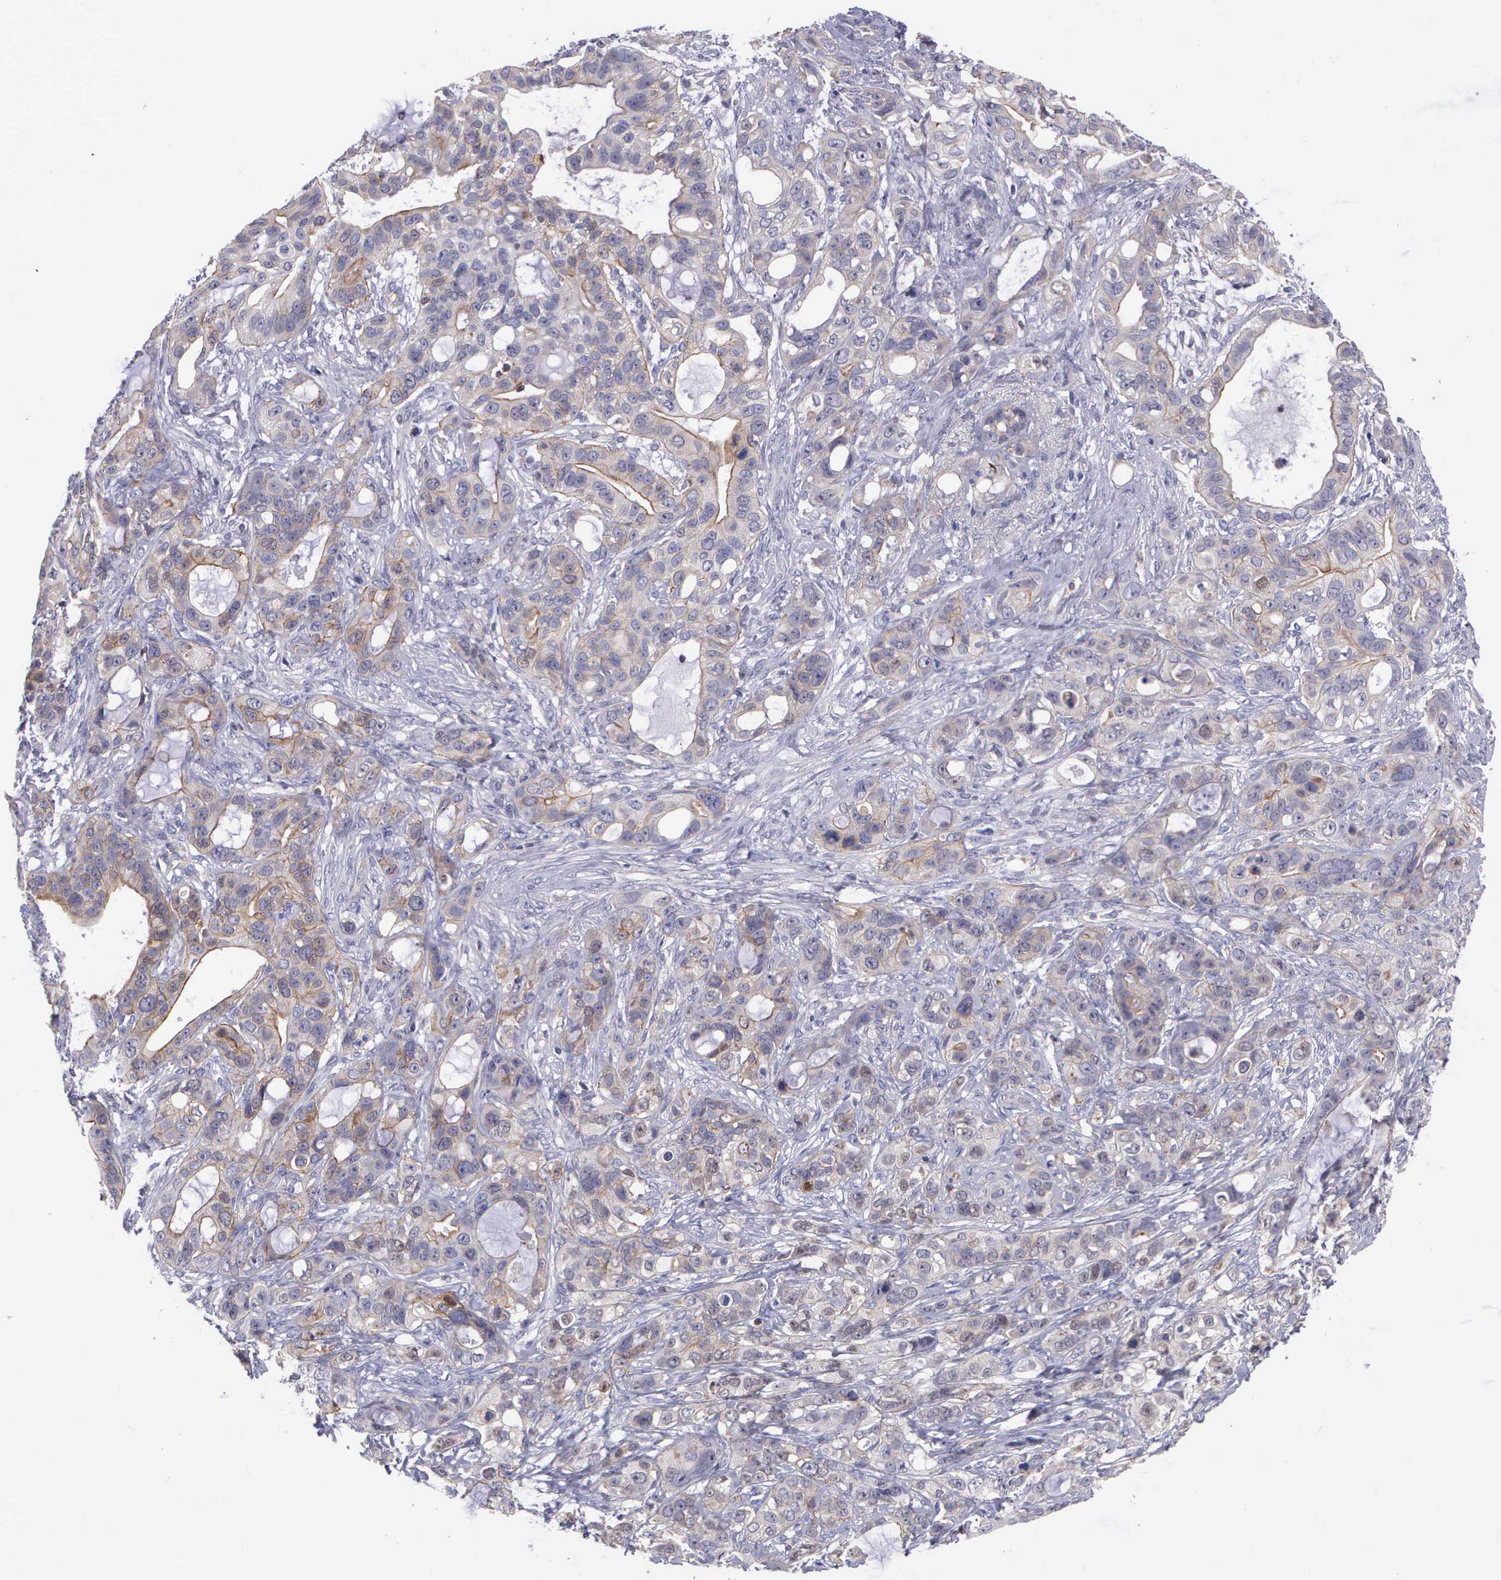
{"staining": {"intensity": "weak", "quantity": "25%-75%", "location": "cytoplasmic/membranous"}, "tissue": "stomach cancer", "cell_type": "Tumor cells", "image_type": "cancer", "snomed": [{"axis": "morphology", "description": "Adenocarcinoma, NOS"}, {"axis": "topography", "description": "Stomach, upper"}], "caption": "Stomach adenocarcinoma was stained to show a protein in brown. There is low levels of weak cytoplasmic/membranous positivity in approximately 25%-75% of tumor cells.", "gene": "MICAL3", "patient": {"sex": "male", "age": 47}}